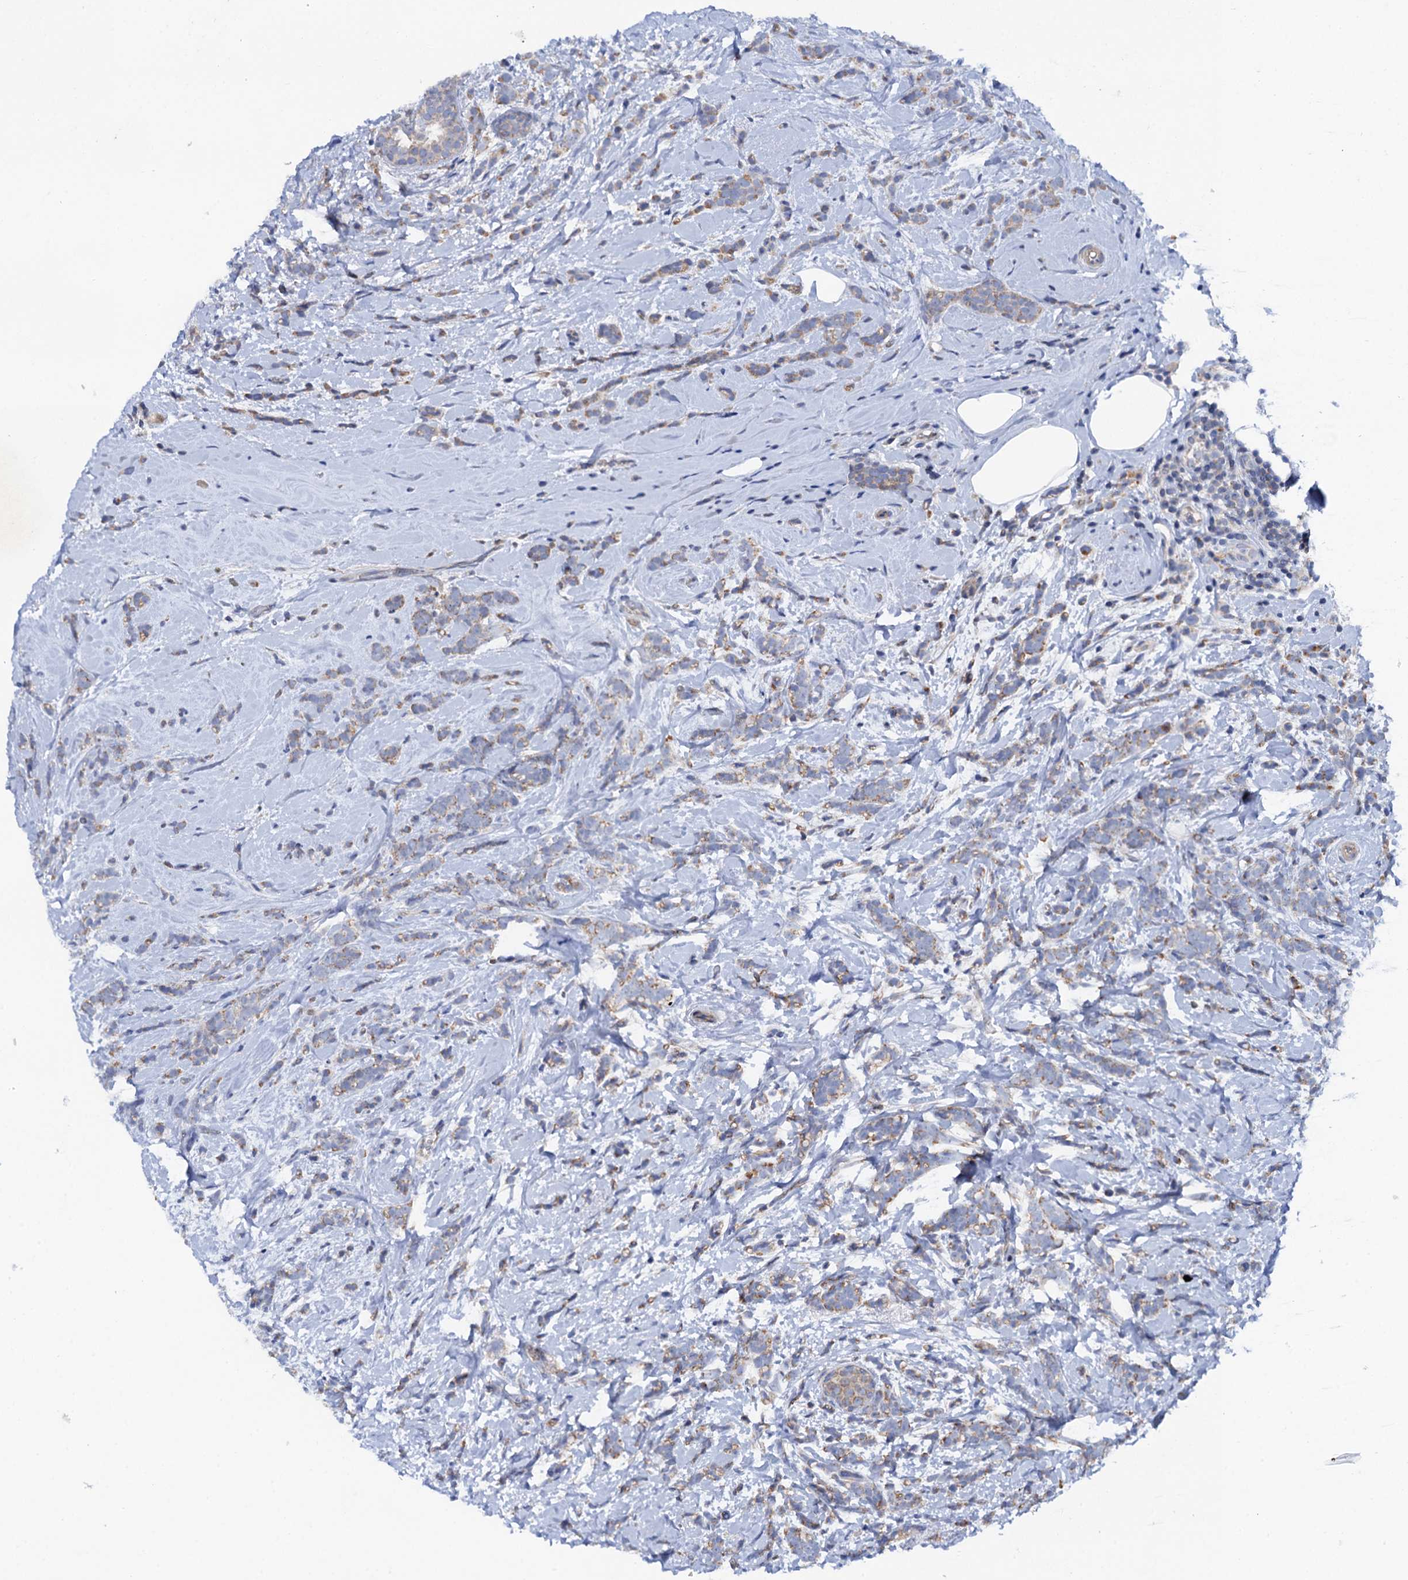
{"staining": {"intensity": "weak", "quantity": "25%-75%", "location": "cytoplasmic/membranous"}, "tissue": "breast cancer", "cell_type": "Tumor cells", "image_type": "cancer", "snomed": [{"axis": "morphology", "description": "Lobular carcinoma"}, {"axis": "topography", "description": "Breast"}], "caption": "Human breast lobular carcinoma stained with a protein marker displays weak staining in tumor cells.", "gene": "MRPL48", "patient": {"sex": "female", "age": 58}}